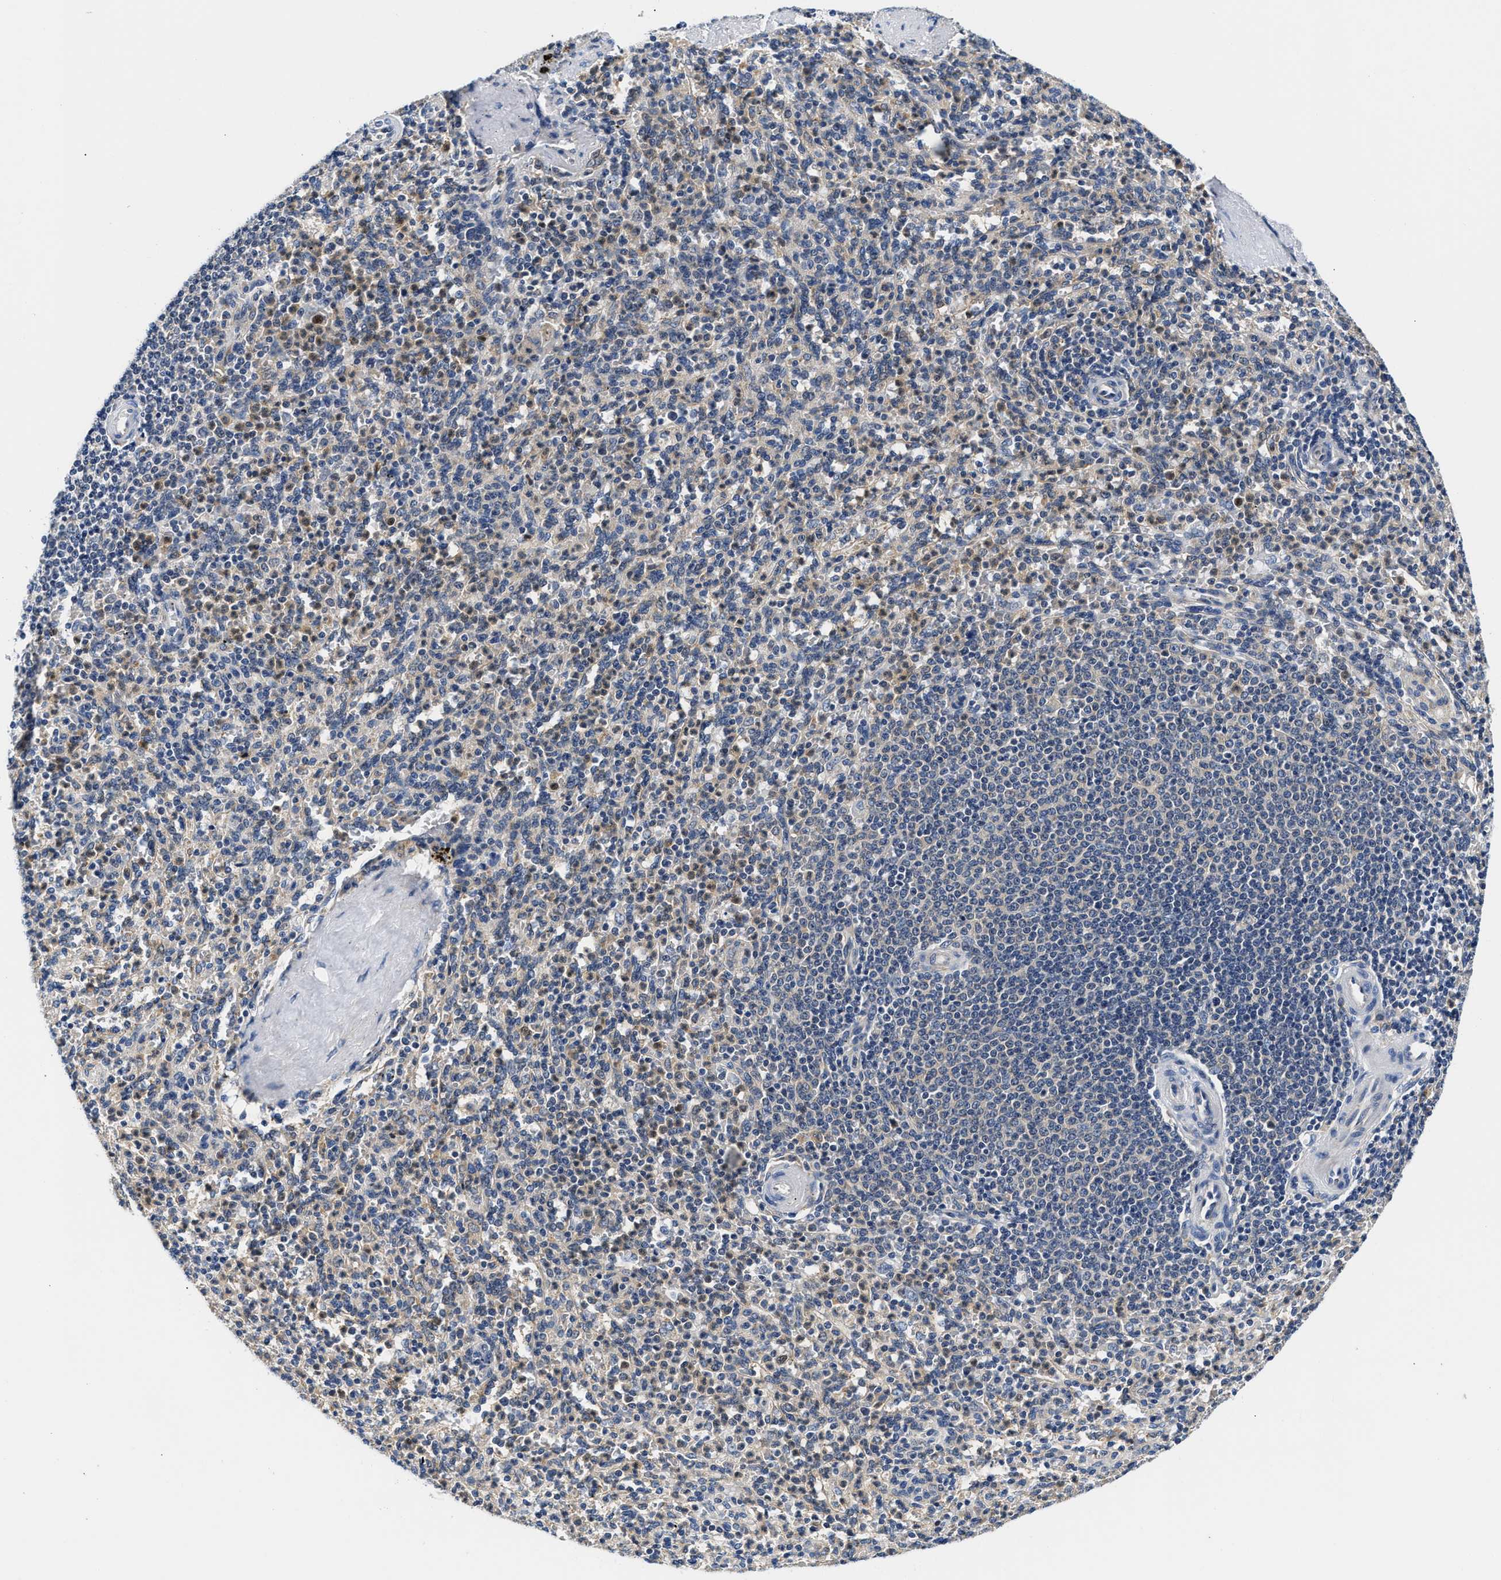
{"staining": {"intensity": "weak", "quantity": "<25%", "location": "cytoplasmic/membranous"}, "tissue": "spleen", "cell_type": "Cells in red pulp", "image_type": "normal", "snomed": [{"axis": "morphology", "description": "Normal tissue, NOS"}, {"axis": "topography", "description": "Spleen"}], "caption": "A micrograph of human spleen is negative for staining in cells in red pulp. The staining is performed using DAB brown chromogen with nuclei counter-stained in using hematoxylin.", "gene": "FAM185A", "patient": {"sex": "male", "age": 36}}